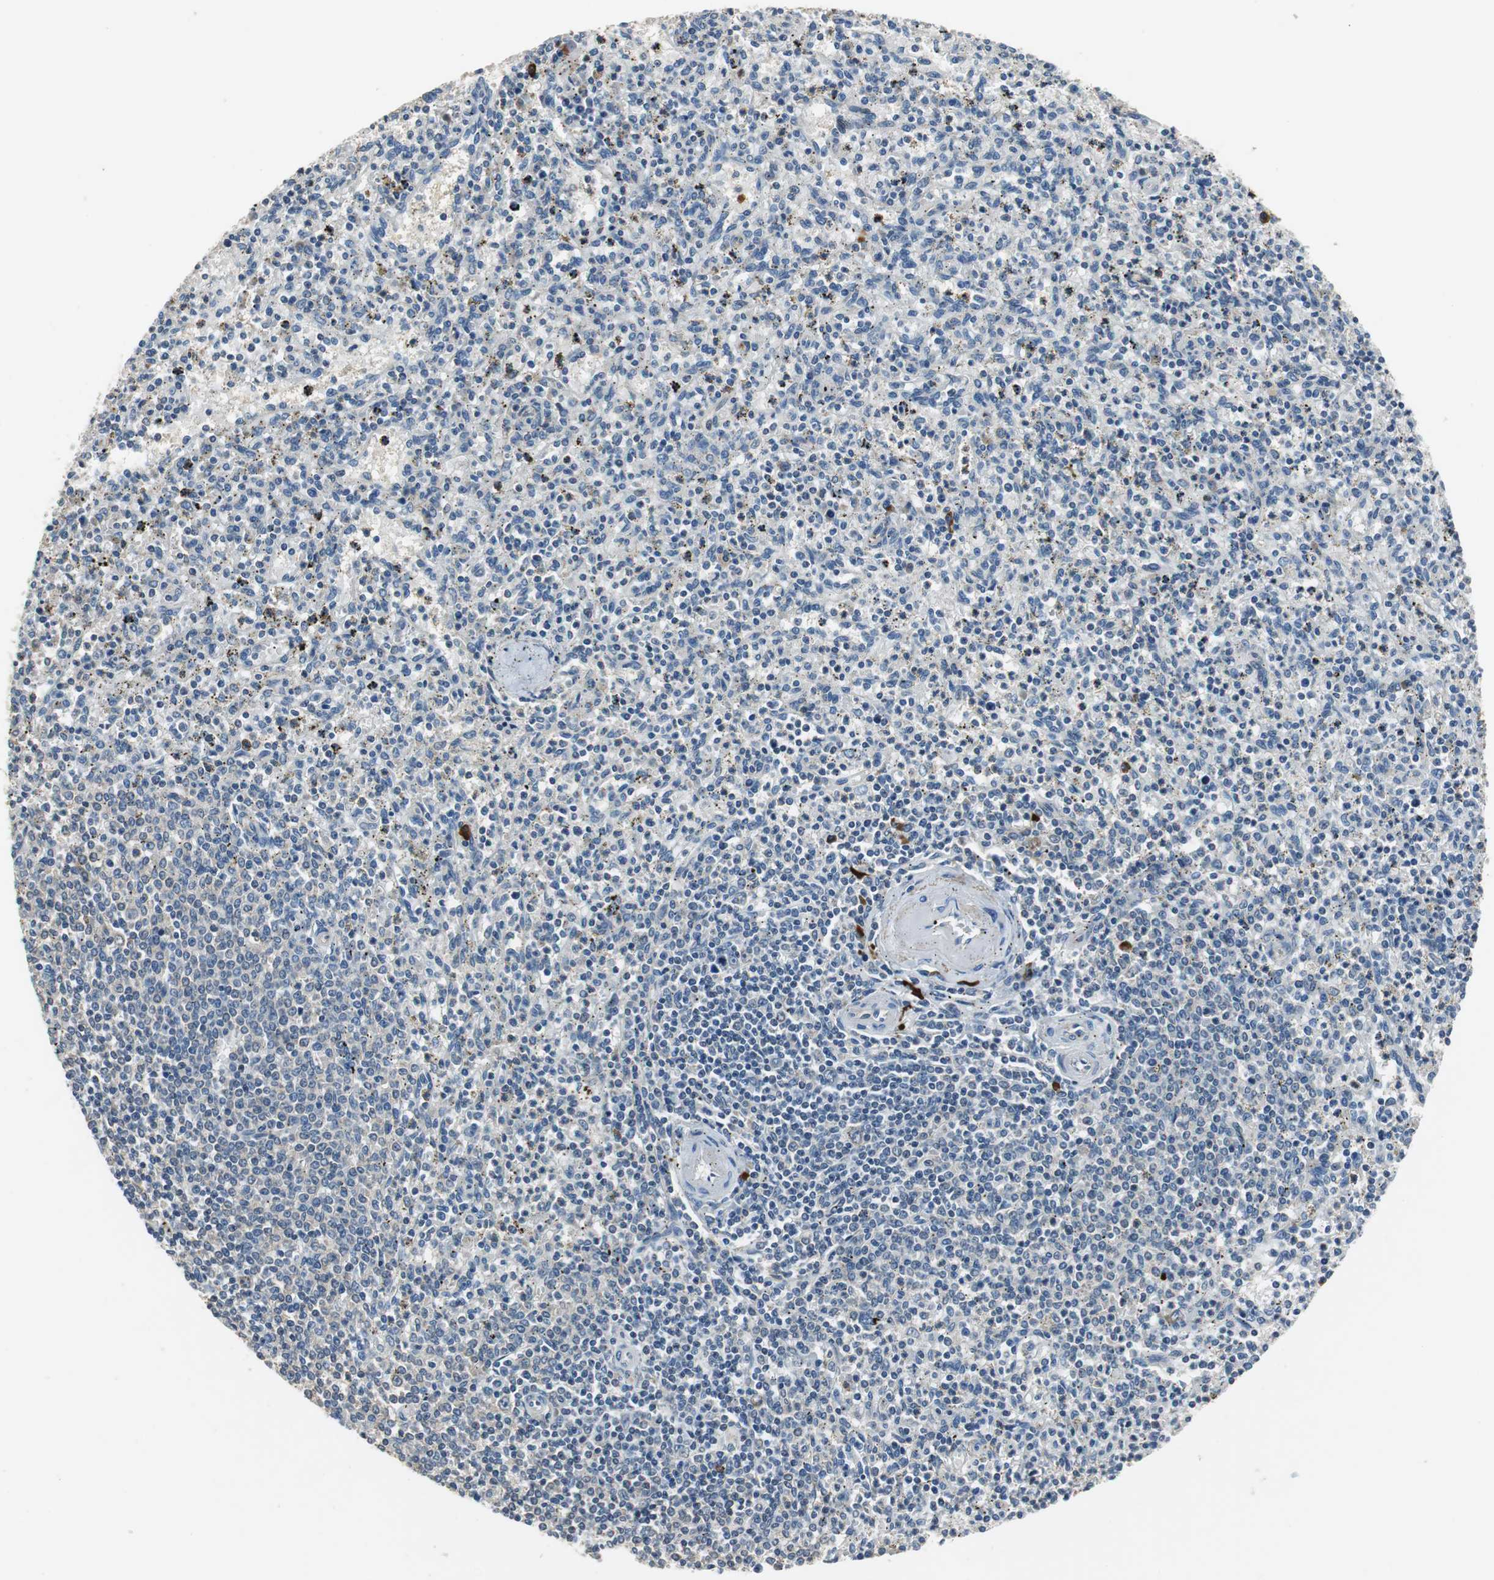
{"staining": {"intensity": "negative", "quantity": "none", "location": "none"}, "tissue": "spleen", "cell_type": "Cells in red pulp", "image_type": "normal", "snomed": [{"axis": "morphology", "description": "Normal tissue, NOS"}, {"axis": "topography", "description": "Spleen"}], "caption": "Immunohistochemistry (IHC) image of normal spleen: human spleen stained with DAB (3,3'-diaminobenzidine) demonstrates no significant protein positivity in cells in red pulp. Brightfield microscopy of IHC stained with DAB (brown) and hematoxylin (blue), captured at high magnification.", "gene": "MTIF2", "patient": {"sex": "male", "age": 72}}